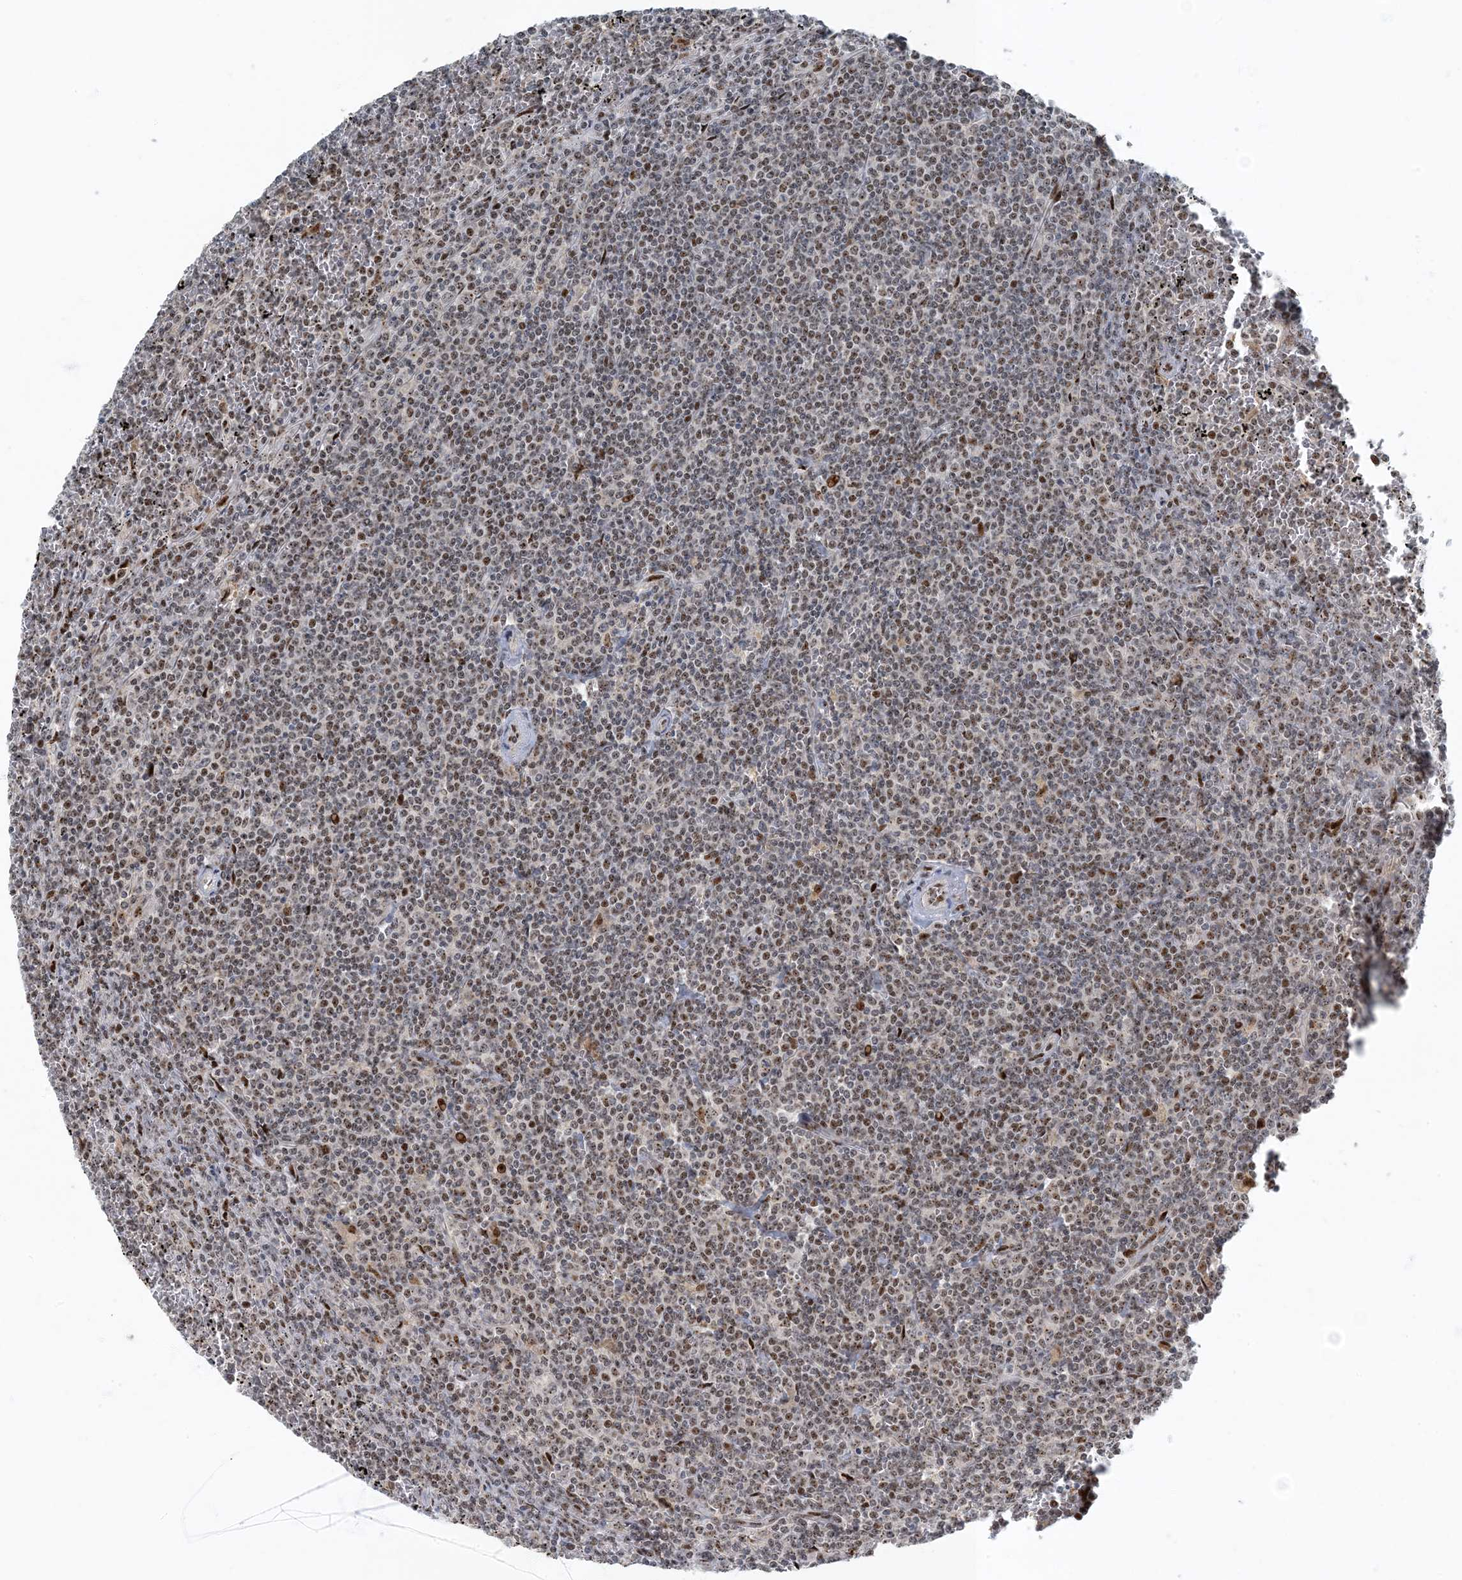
{"staining": {"intensity": "moderate", "quantity": "25%-75%", "location": "nuclear"}, "tissue": "lymphoma", "cell_type": "Tumor cells", "image_type": "cancer", "snomed": [{"axis": "morphology", "description": "Malignant lymphoma, non-Hodgkin's type, Low grade"}, {"axis": "topography", "description": "Spleen"}], "caption": "A micrograph of malignant lymphoma, non-Hodgkin's type (low-grade) stained for a protein shows moderate nuclear brown staining in tumor cells.", "gene": "MBD1", "patient": {"sex": "female", "age": 19}}